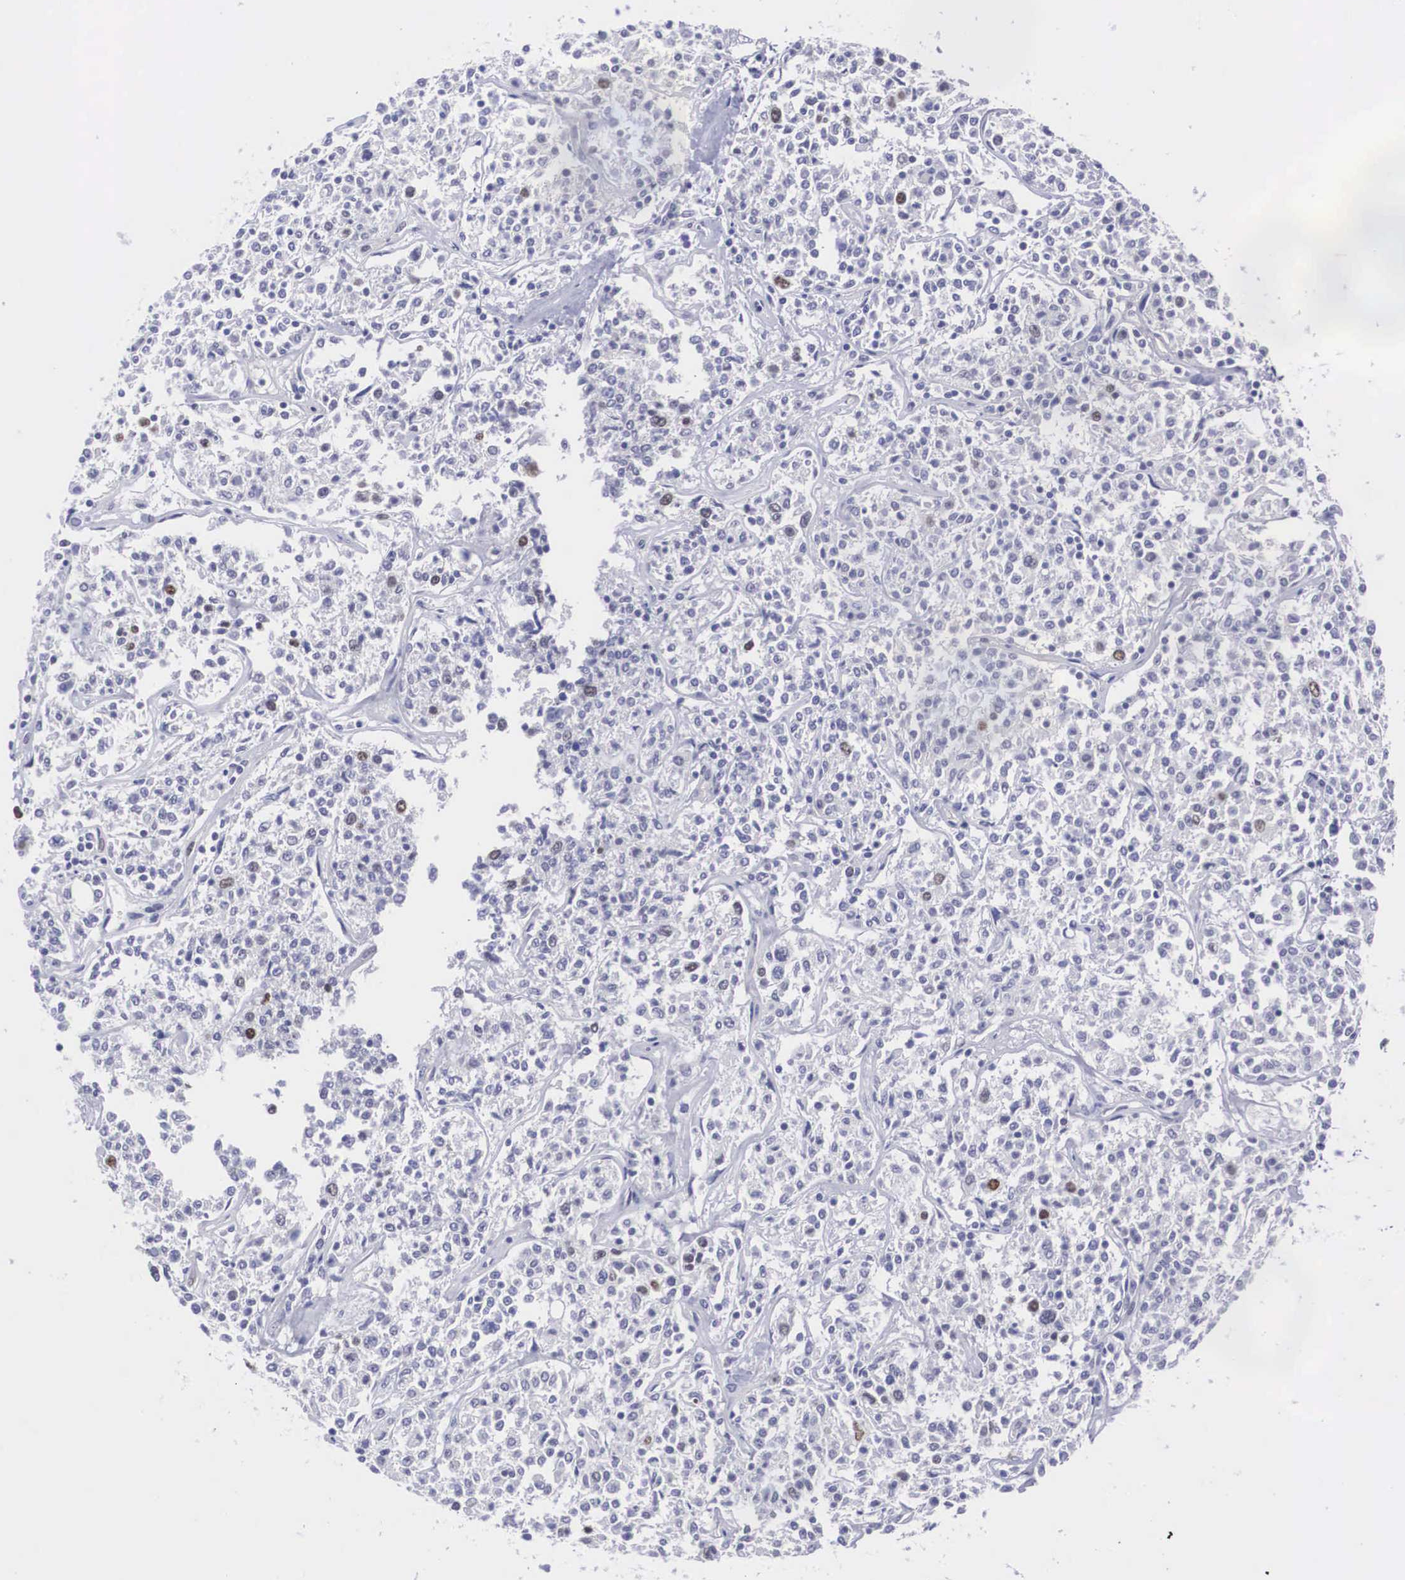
{"staining": {"intensity": "negative", "quantity": "none", "location": "none"}, "tissue": "lymphoma", "cell_type": "Tumor cells", "image_type": "cancer", "snomed": [{"axis": "morphology", "description": "Malignant lymphoma, non-Hodgkin's type, Low grade"}, {"axis": "topography", "description": "Small intestine"}], "caption": "DAB immunohistochemical staining of lymphoma shows no significant expression in tumor cells.", "gene": "MAST4", "patient": {"sex": "female", "age": 59}}